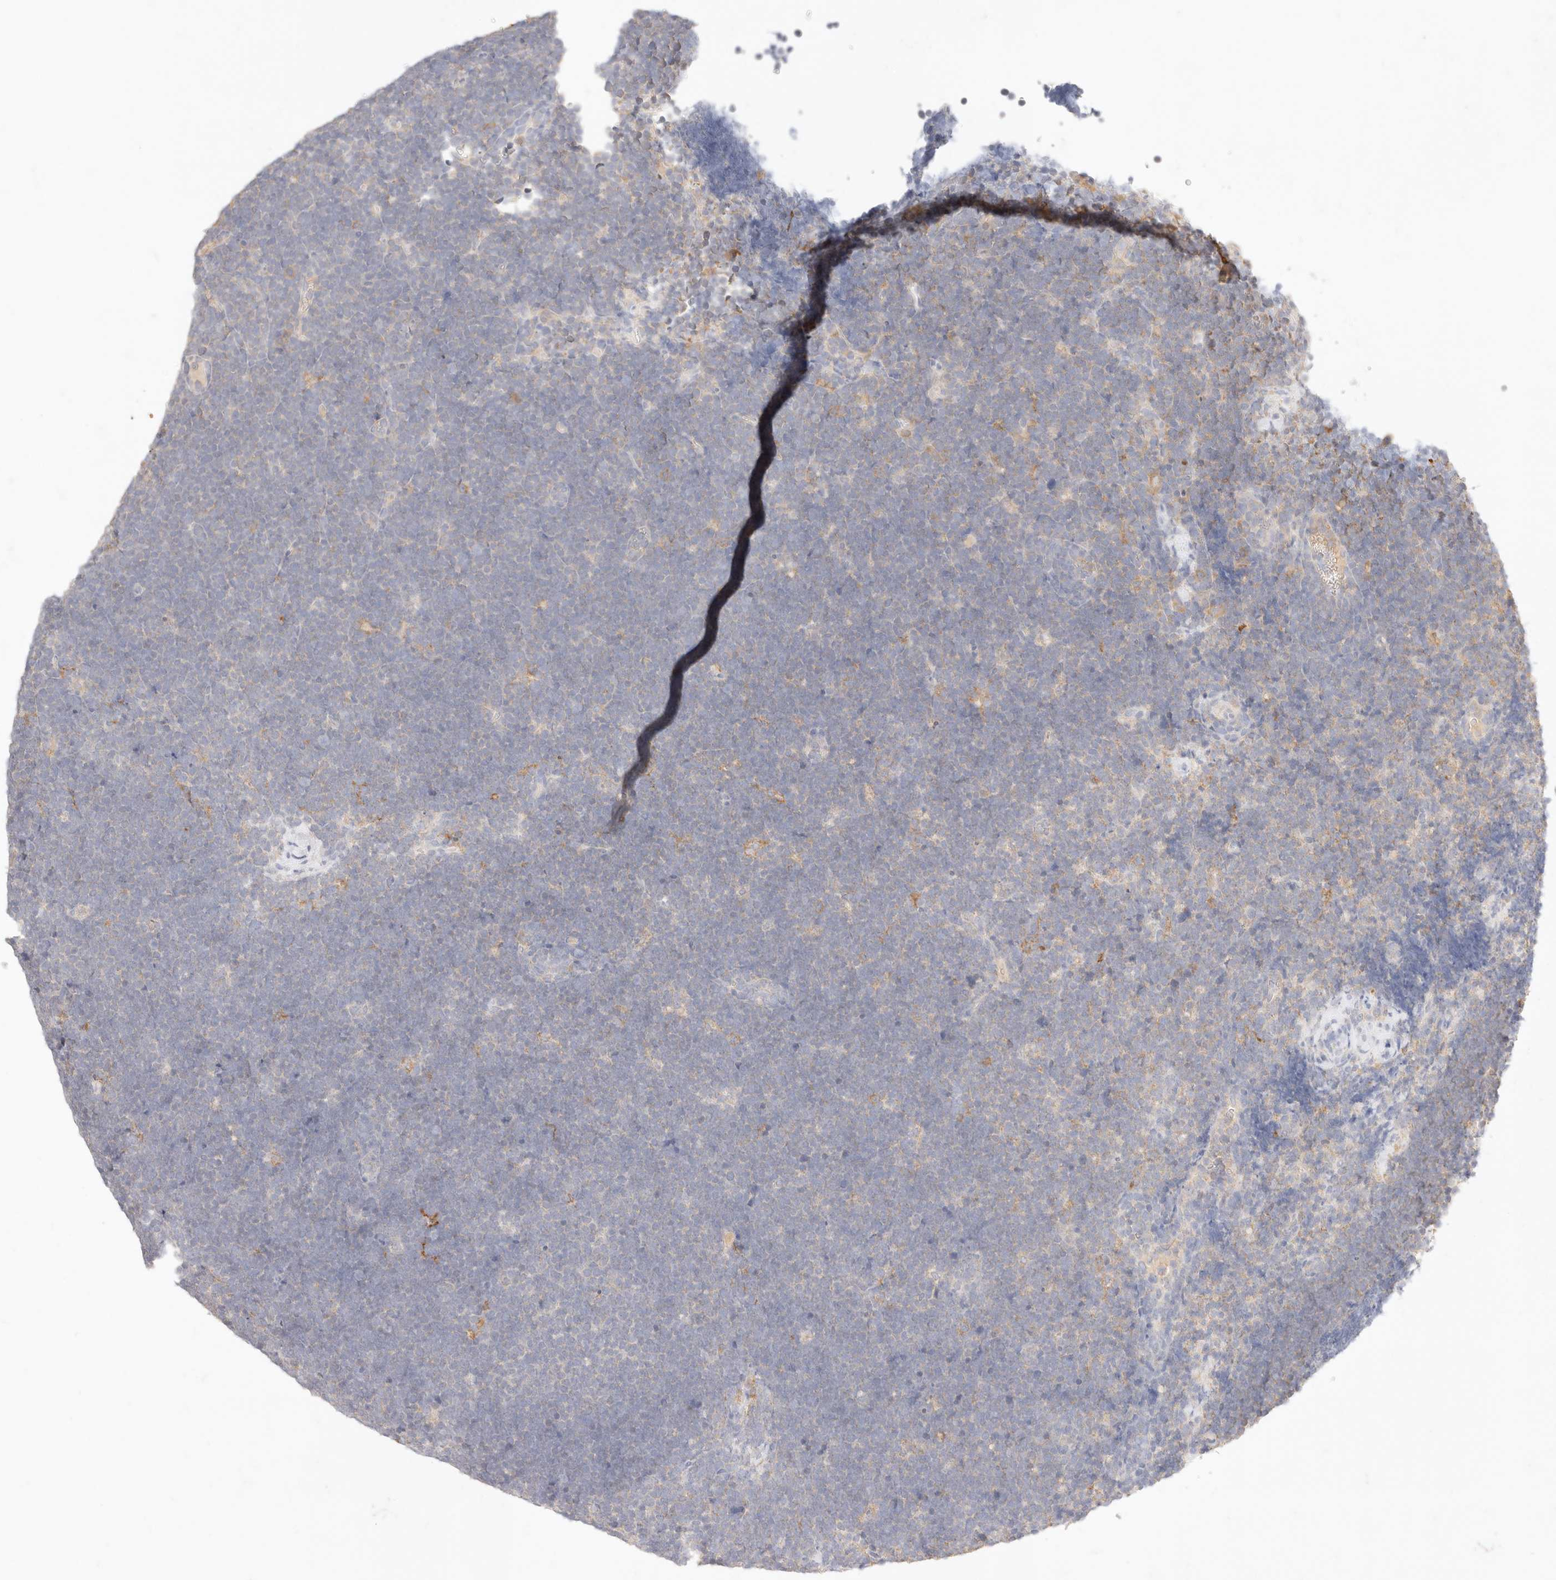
{"staining": {"intensity": "negative", "quantity": "none", "location": "none"}, "tissue": "lymphoma", "cell_type": "Tumor cells", "image_type": "cancer", "snomed": [{"axis": "morphology", "description": "Malignant lymphoma, non-Hodgkin's type, High grade"}, {"axis": "topography", "description": "Lymph node"}], "caption": "Lymphoma was stained to show a protein in brown. There is no significant expression in tumor cells. The staining is performed using DAB brown chromogen with nuclei counter-stained in using hematoxylin.", "gene": "HK2", "patient": {"sex": "male", "age": 13}}